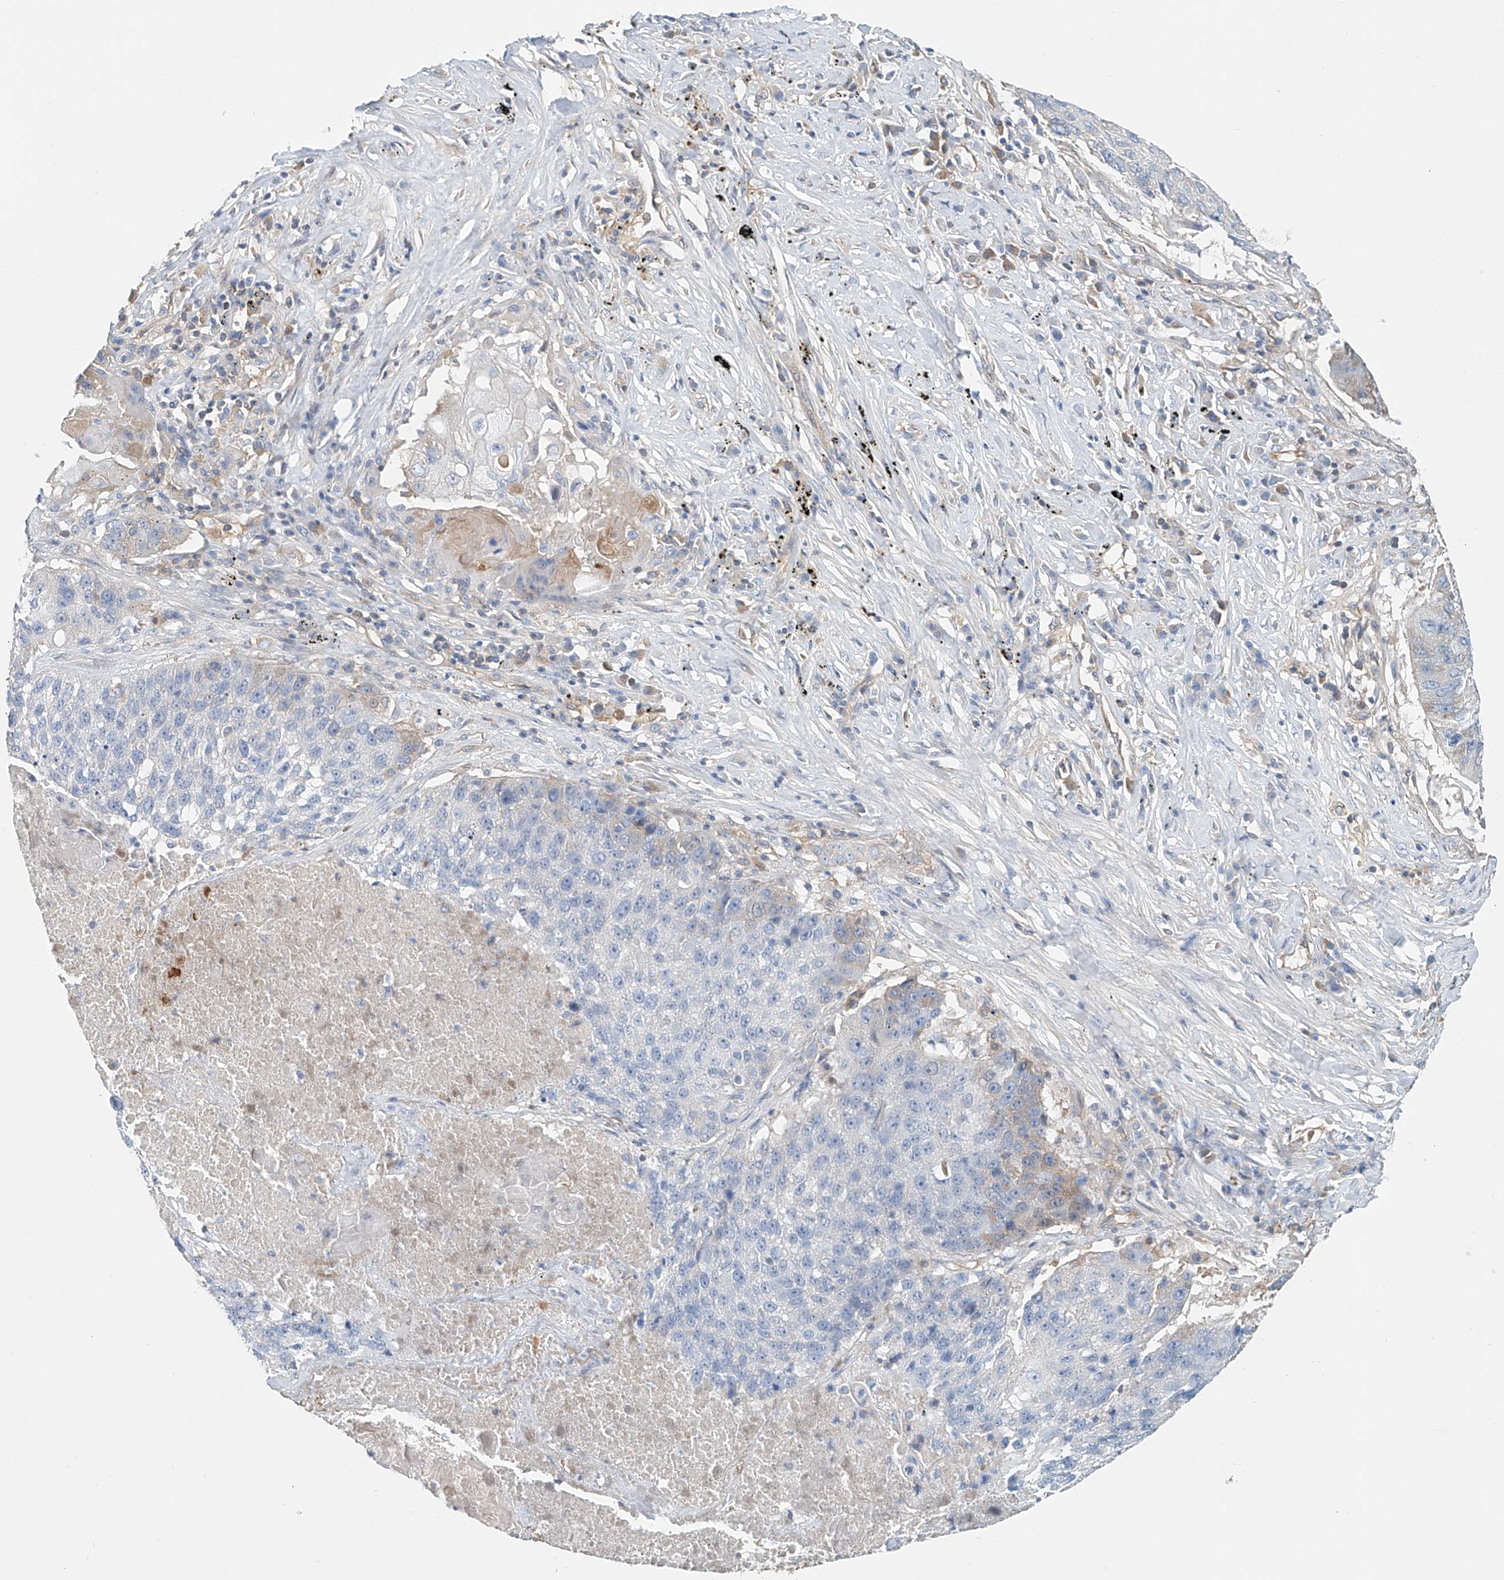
{"staining": {"intensity": "negative", "quantity": "none", "location": "none"}, "tissue": "lung cancer", "cell_type": "Tumor cells", "image_type": "cancer", "snomed": [{"axis": "morphology", "description": "Squamous cell carcinoma, NOS"}, {"axis": "topography", "description": "Lung"}], "caption": "Protein analysis of squamous cell carcinoma (lung) shows no significant expression in tumor cells. The staining is performed using DAB (3,3'-diaminobenzidine) brown chromogen with nuclei counter-stained in using hematoxylin.", "gene": "FRYL", "patient": {"sex": "male", "age": 61}}